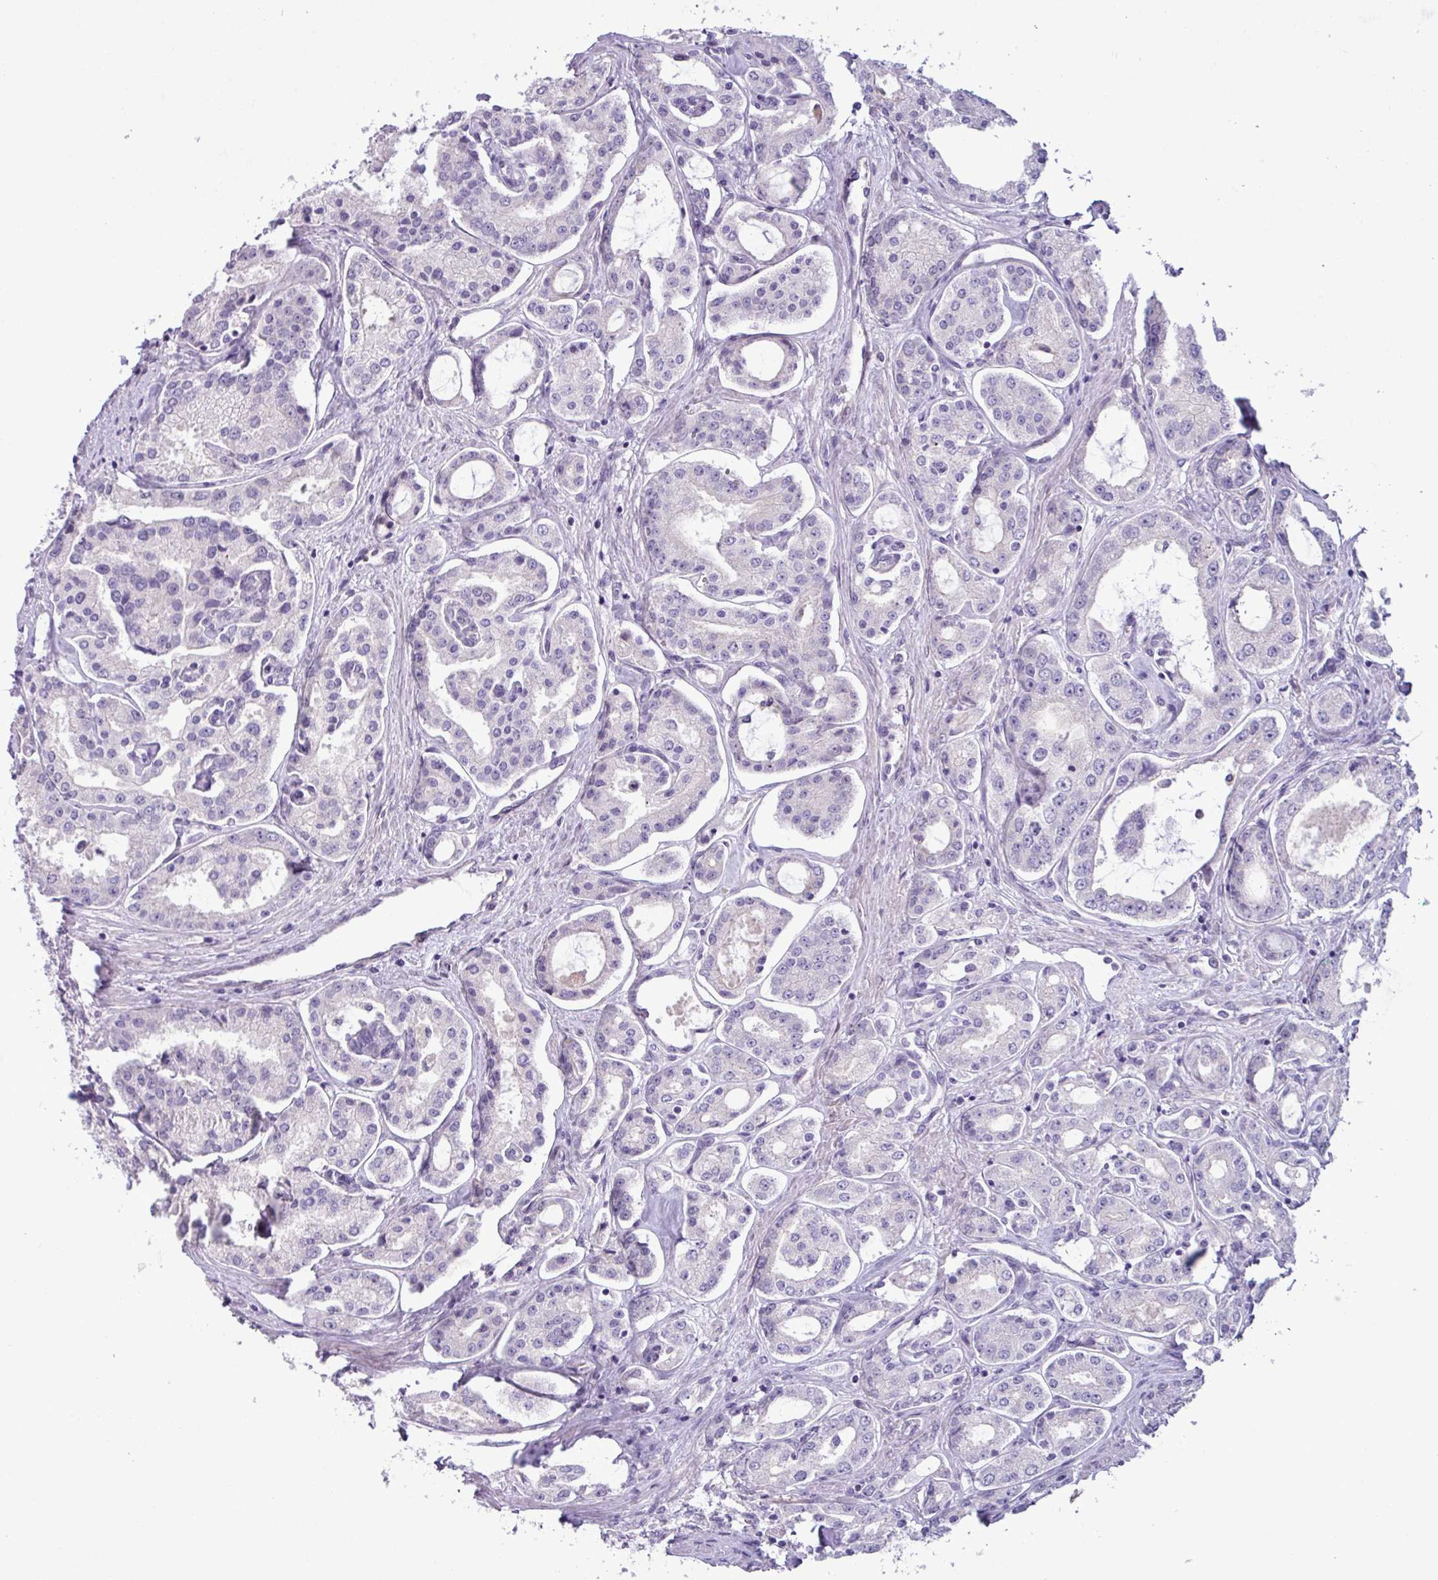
{"staining": {"intensity": "negative", "quantity": "none", "location": "none"}, "tissue": "prostate cancer", "cell_type": "Tumor cells", "image_type": "cancer", "snomed": [{"axis": "morphology", "description": "Adenocarcinoma, Low grade"}, {"axis": "topography", "description": "Prostate"}], "caption": "Immunohistochemical staining of human prostate cancer (adenocarcinoma (low-grade)) displays no significant positivity in tumor cells.", "gene": "PNLDC1", "patient": {"sex": "male", "age": 68}}